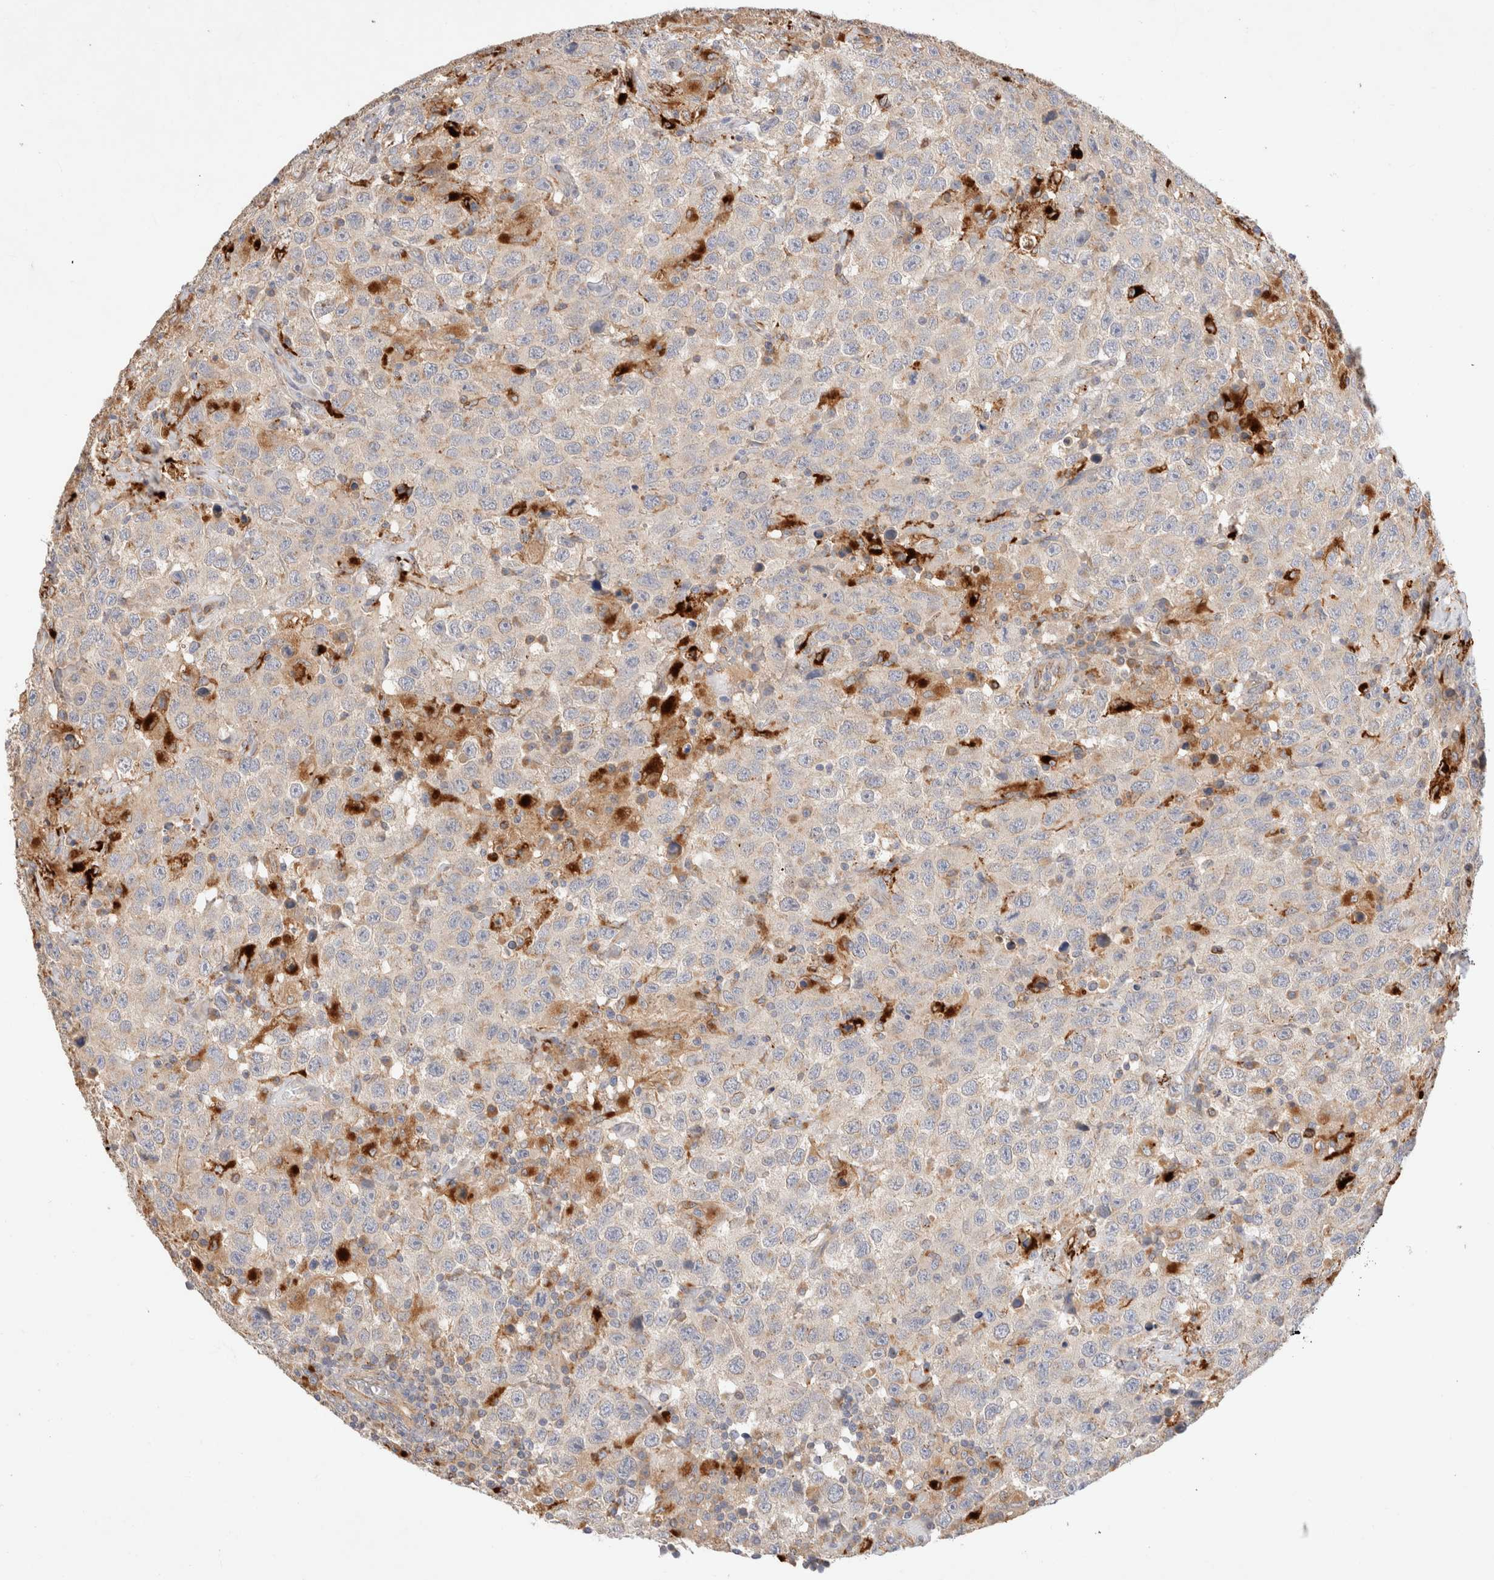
{"staining": {"intensity": "negative", "quantity": "none", "location": "none"}, "tissue": "testis cancer", "cell_type": "Tumor cells", "image_type": "cancer", "snomed": [{"axis": "morphology", "description": "Seminoma, NOS"}, {"axis": "topography", "description": "Testis"}], "caption": "Immunohistochemical staining of testis seminoma exhibits no significant positivity in tumor cells.", "gene": "RABEPK", "patient": {"sex": "male", "age": 41}}